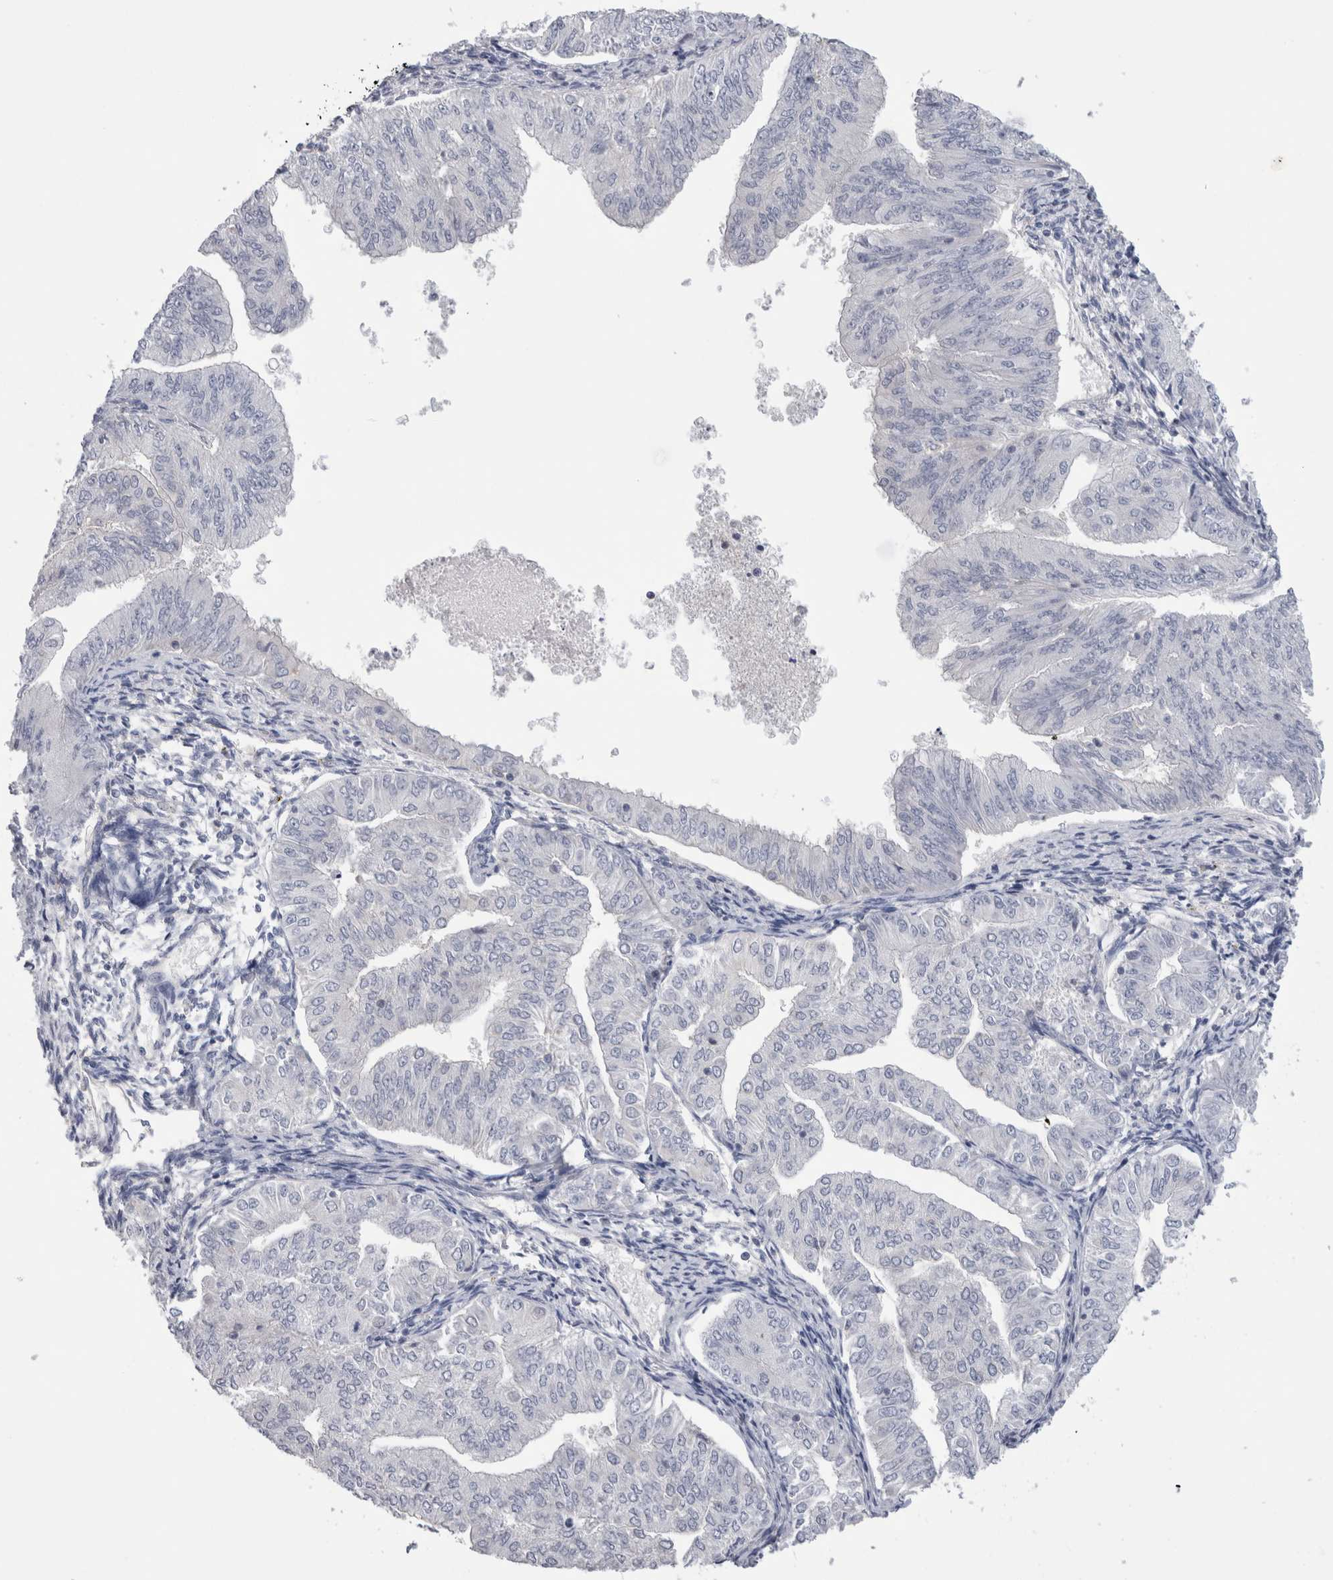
{"staining": {"intensity": "negative", "quantity": "none", "location": "none"}, "tissue": "endometrial cancer", "cell_type": "Tumor cells", "image_type": "cancer", "snomed": [{"axis": "morphology", "description": "Normal tissue, NOS"}, {"axis": "morphology", "description": "Adenocarcinoma, NOS"}, {"axis": "topography", "description": "Endometrium"}], "caption": "IHC image of neoplastic tissue: endometrial cancer stained with DAB exhibits no significant protein expression in tumor cells.", "gene": "SCRN1", "patient": {"sex": "female", "age": 53}}